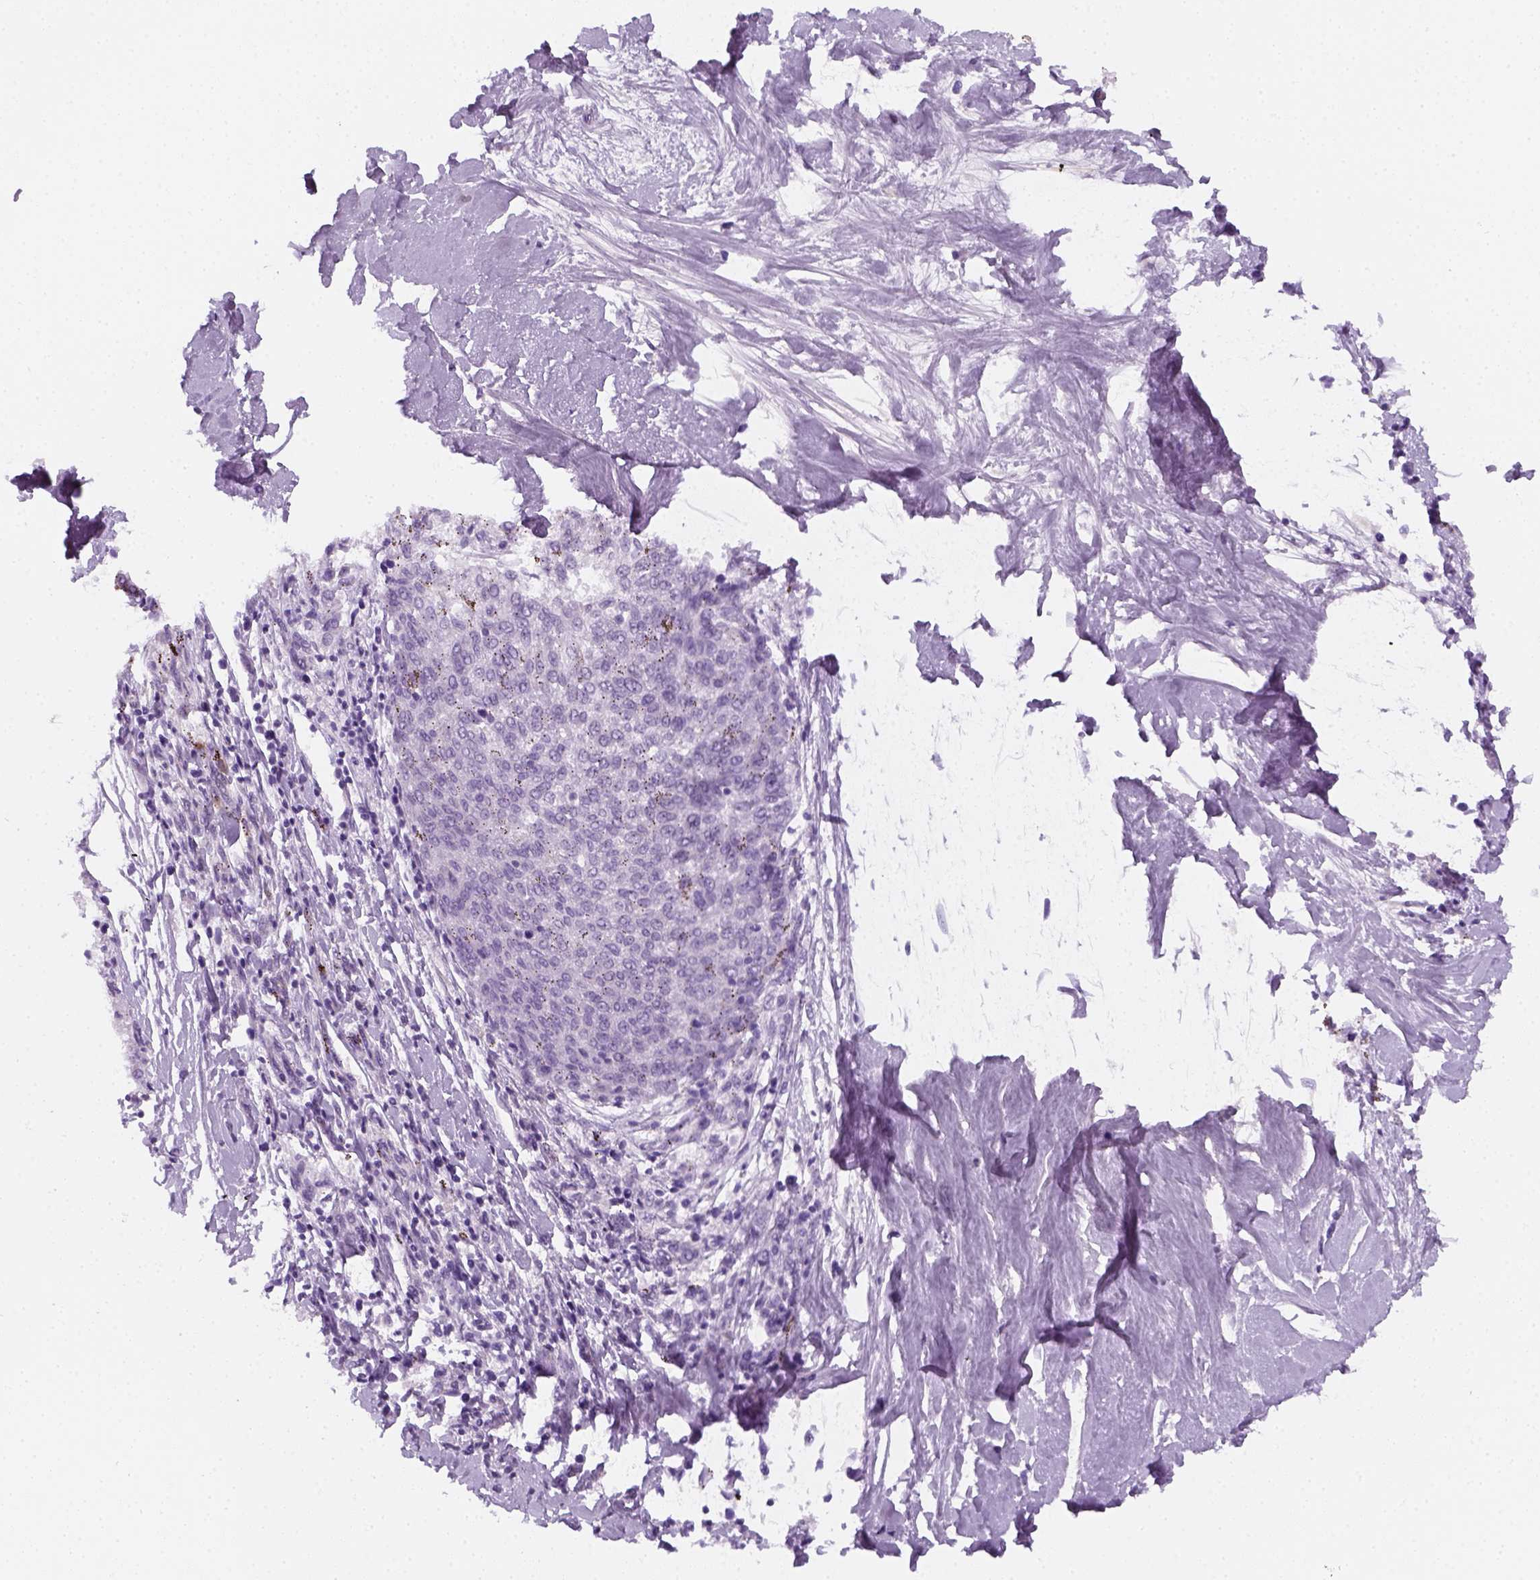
{"staining": {"intensity": "negative", "quantity": "none", "location": "none"}, "tissue": "melanoma", "cell_type": "Tumor cells", "image_type": "cancer", "snomed": [{"axis": "morphology", "description": "Malignant melanoma, NOS"}, {"axis": "topography", "description": "Skin"}], "caption": "The immunohistochemistry micrograph has no significant positivity in tumor cells of melanoma tissue.", "gene": "AQP3", "patient": {"sex": "female", "age": 72}}